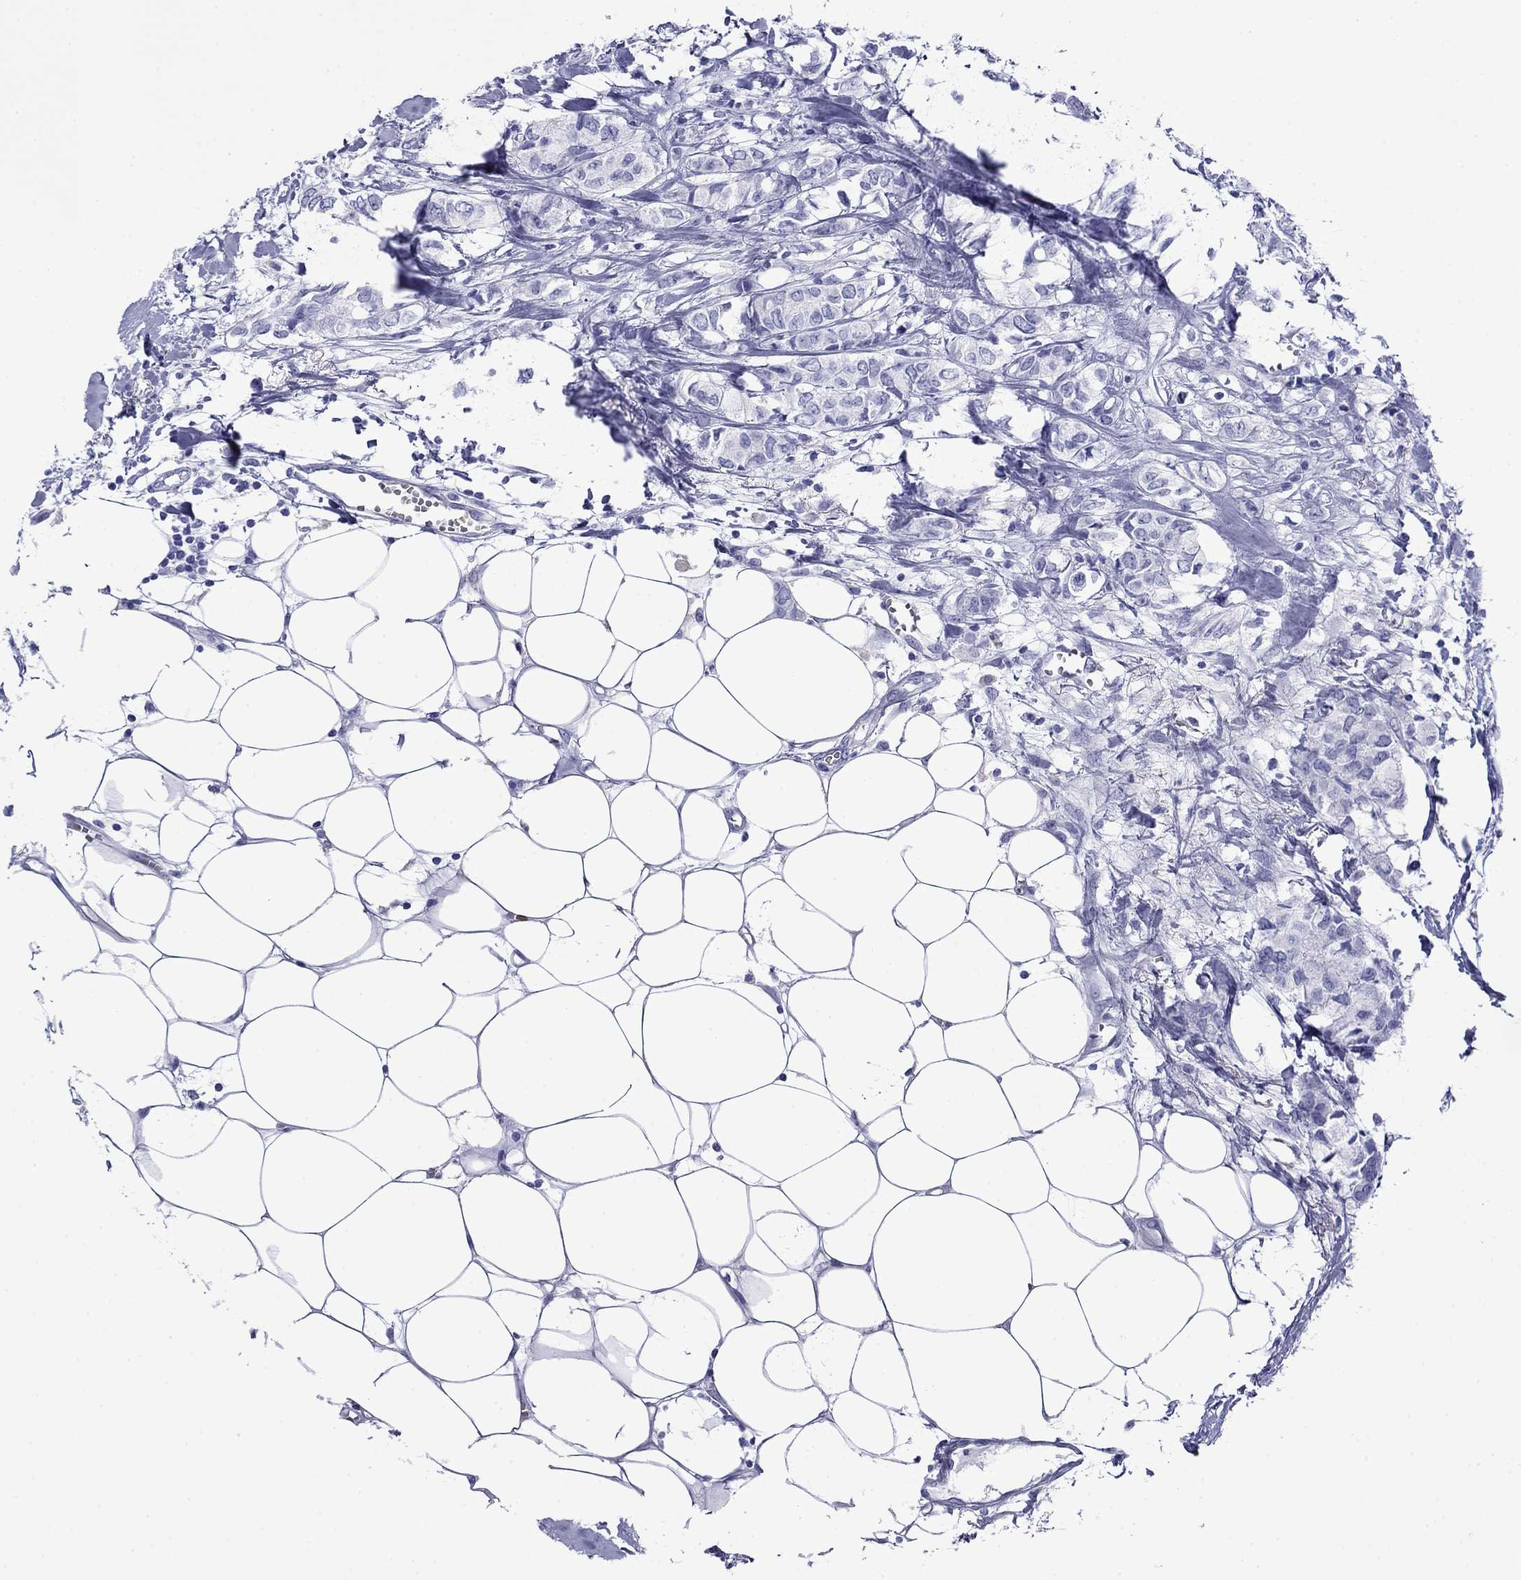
{"staining": {"intensity": "negative", "quantity": "none", "location": "none"}, "tissue": "breast cancer", "cell_type": "Tumor cells", "image_type": "cancer", "snomed": [{"axis": "morphology", "description": "Duct carcinoma"}, {"axis": "topography", "description": "Breast"}], "caption": "An IHC micrograph of infiltrating ductal carcinoma (breast) is shown. There is no staining in tumor cells of infiltrating ductal carcinoma (breast).", "gene": "ROM1", "patient": {"sex": "female", "age": 85}}